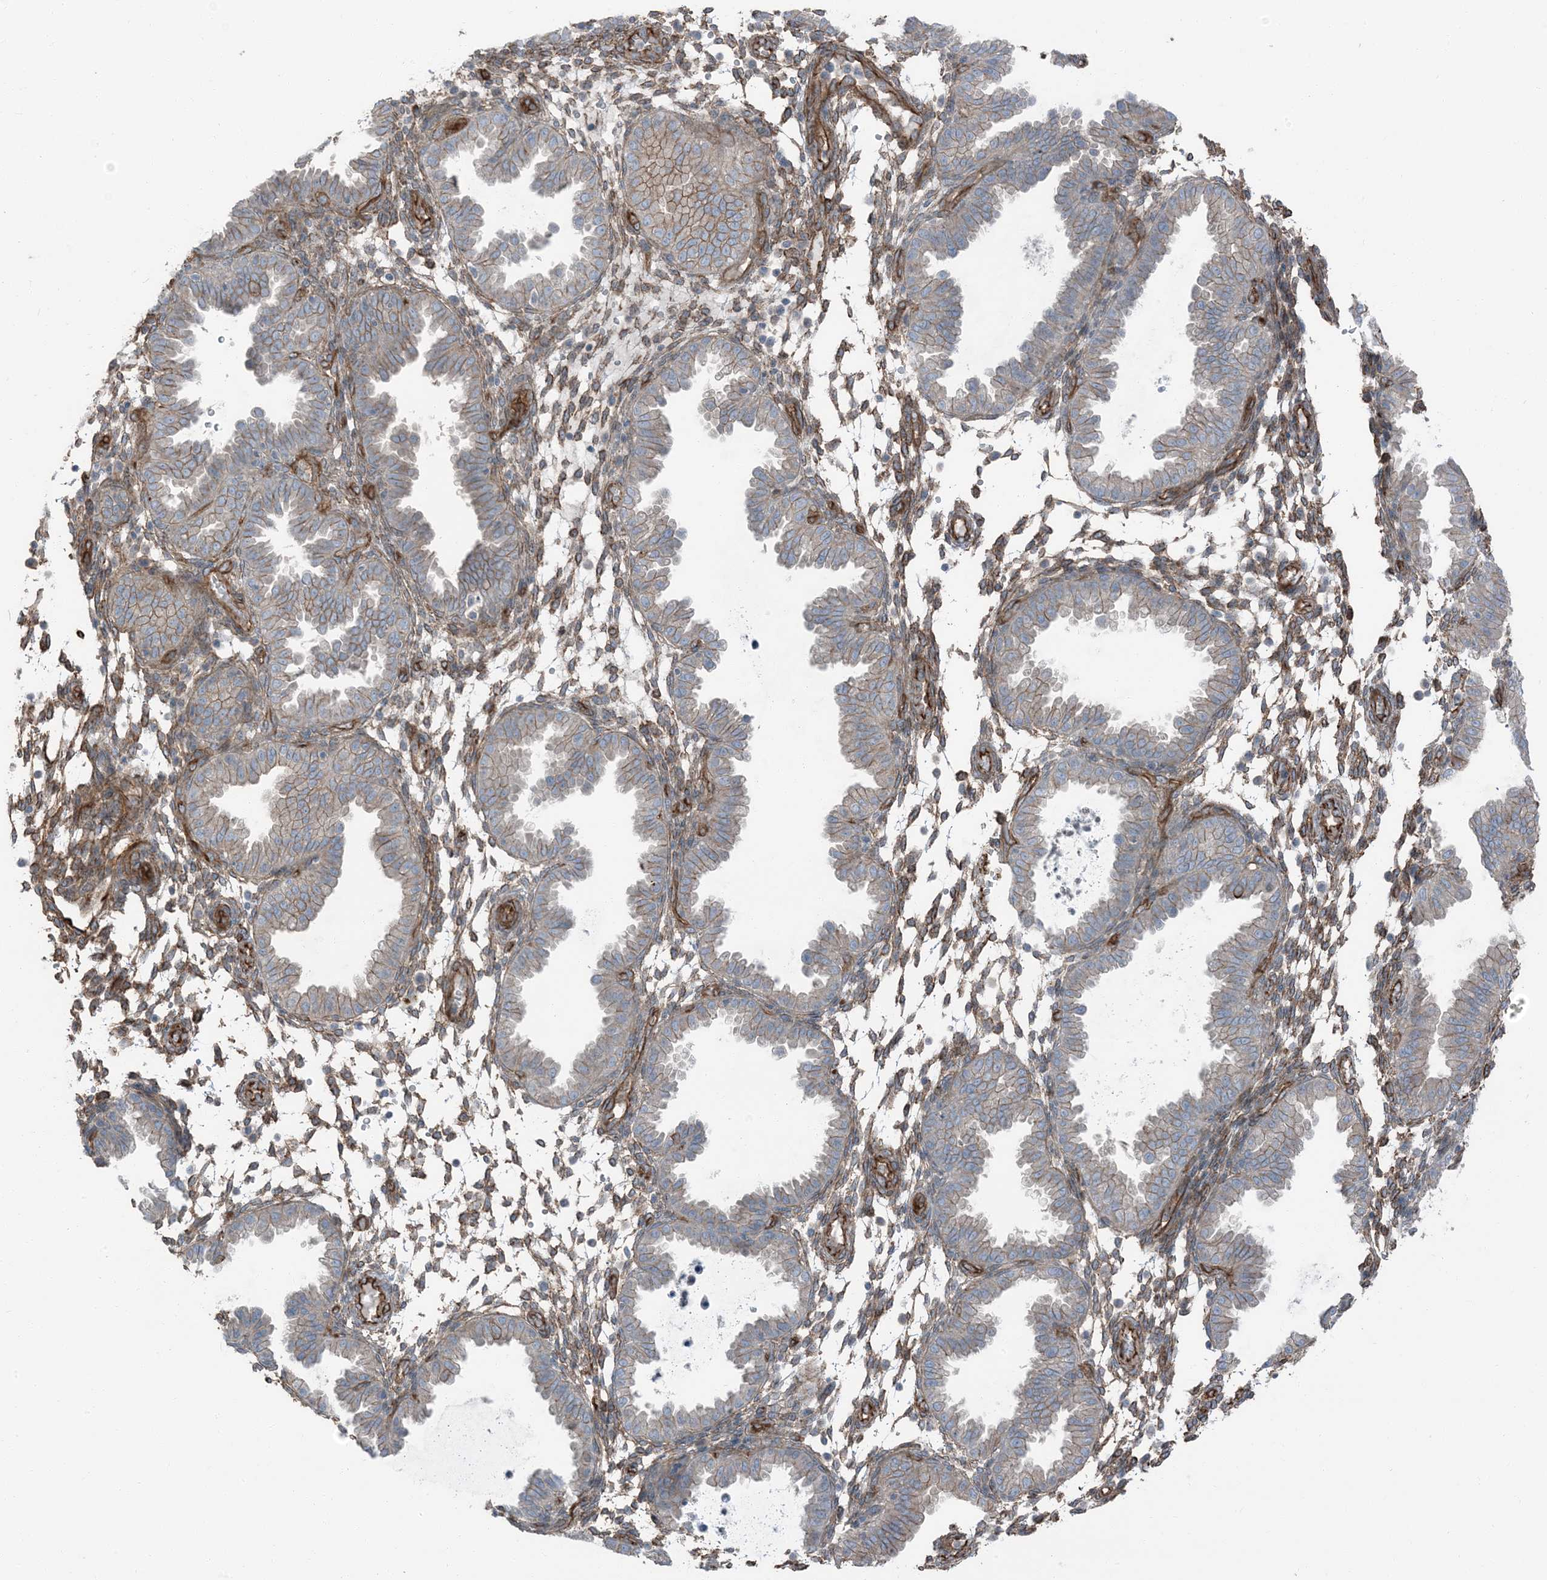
{"staining": {"intensity": "moderate", "quantity": "25%-75%", "location": "cytoplasmic/membranous"}, "tissue": "endometrium", "cell_type": "Cells in endometrial stroma", "image_type": "normal", "snomed": [{"axis": "morphology", "description": "Normal tissue, NOS"}, {"axis": "topography", "description": "Endometrium"}], "caption": "Immunohistochemical staining of benign endometrium demonstrates moderate cytoplasmic/membranous protein positivity in approximately 25%-75% of cells in endometrial stroma.", "gene": "ZFP90", "patient": {"sex": "female", "age": 33}}